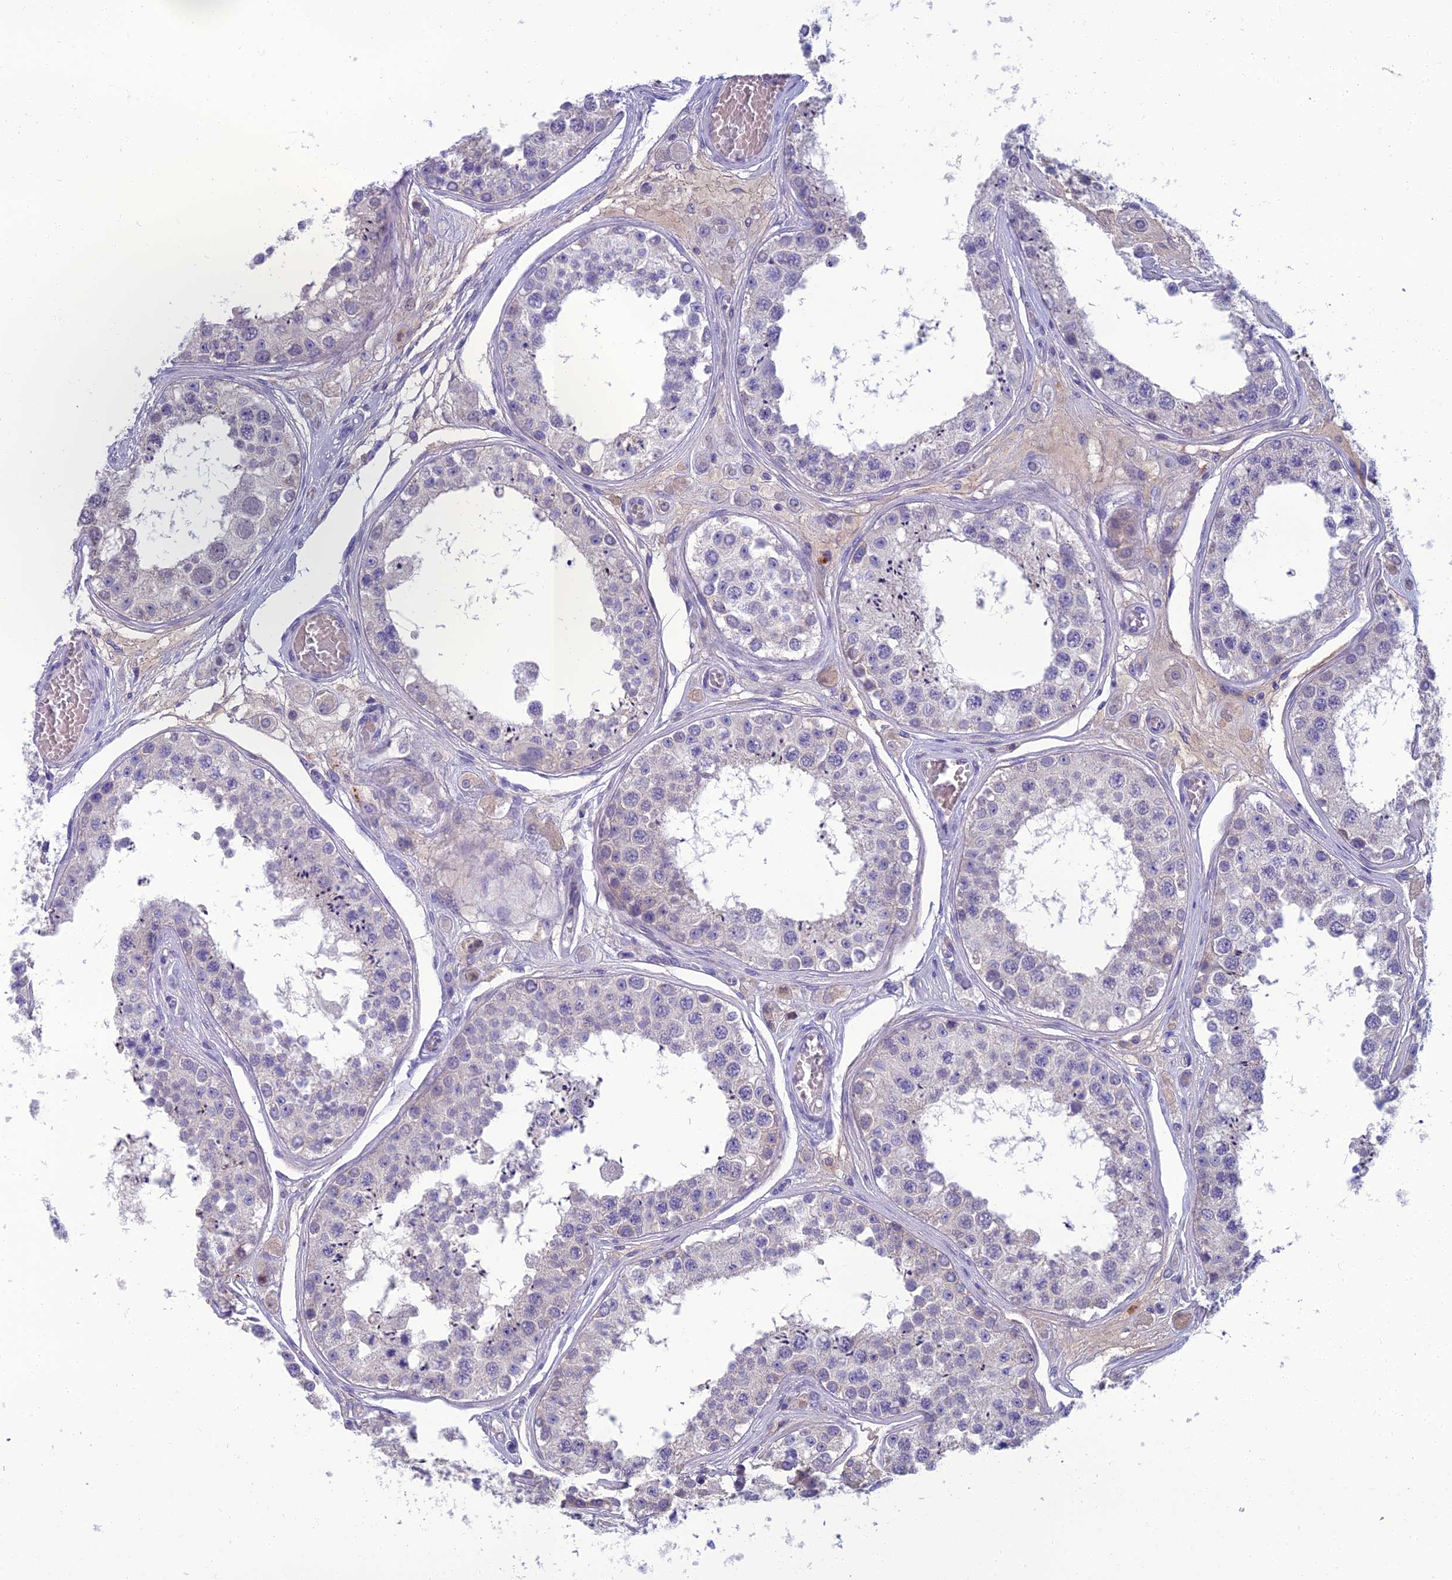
{"staining": {"intensity": "weak", "quantity": "<25%", "location": "nuclear"}, "tissue": "testis", "cell_type": "Cells in seminiferous ducts", "image_type": "normal", "snomed": [{"axis": "morphology", "description": "Normal tissue, NOS"}, {"axis": "topography", "description": "Testis"}], "caption": "Unremarkable testis was stained to show a protein in brown. There is no significant positivity in cells in seminiferous ducts. The staining was performed using DAB (3,3'-diaminobenzidine) to visualize the protein expression in brown, while the nuclei were stained in blue with hematoxylin (Magnification: 20x).", "gene": "SPTLC3", "patient": {"sex": "male", "age": 25}}